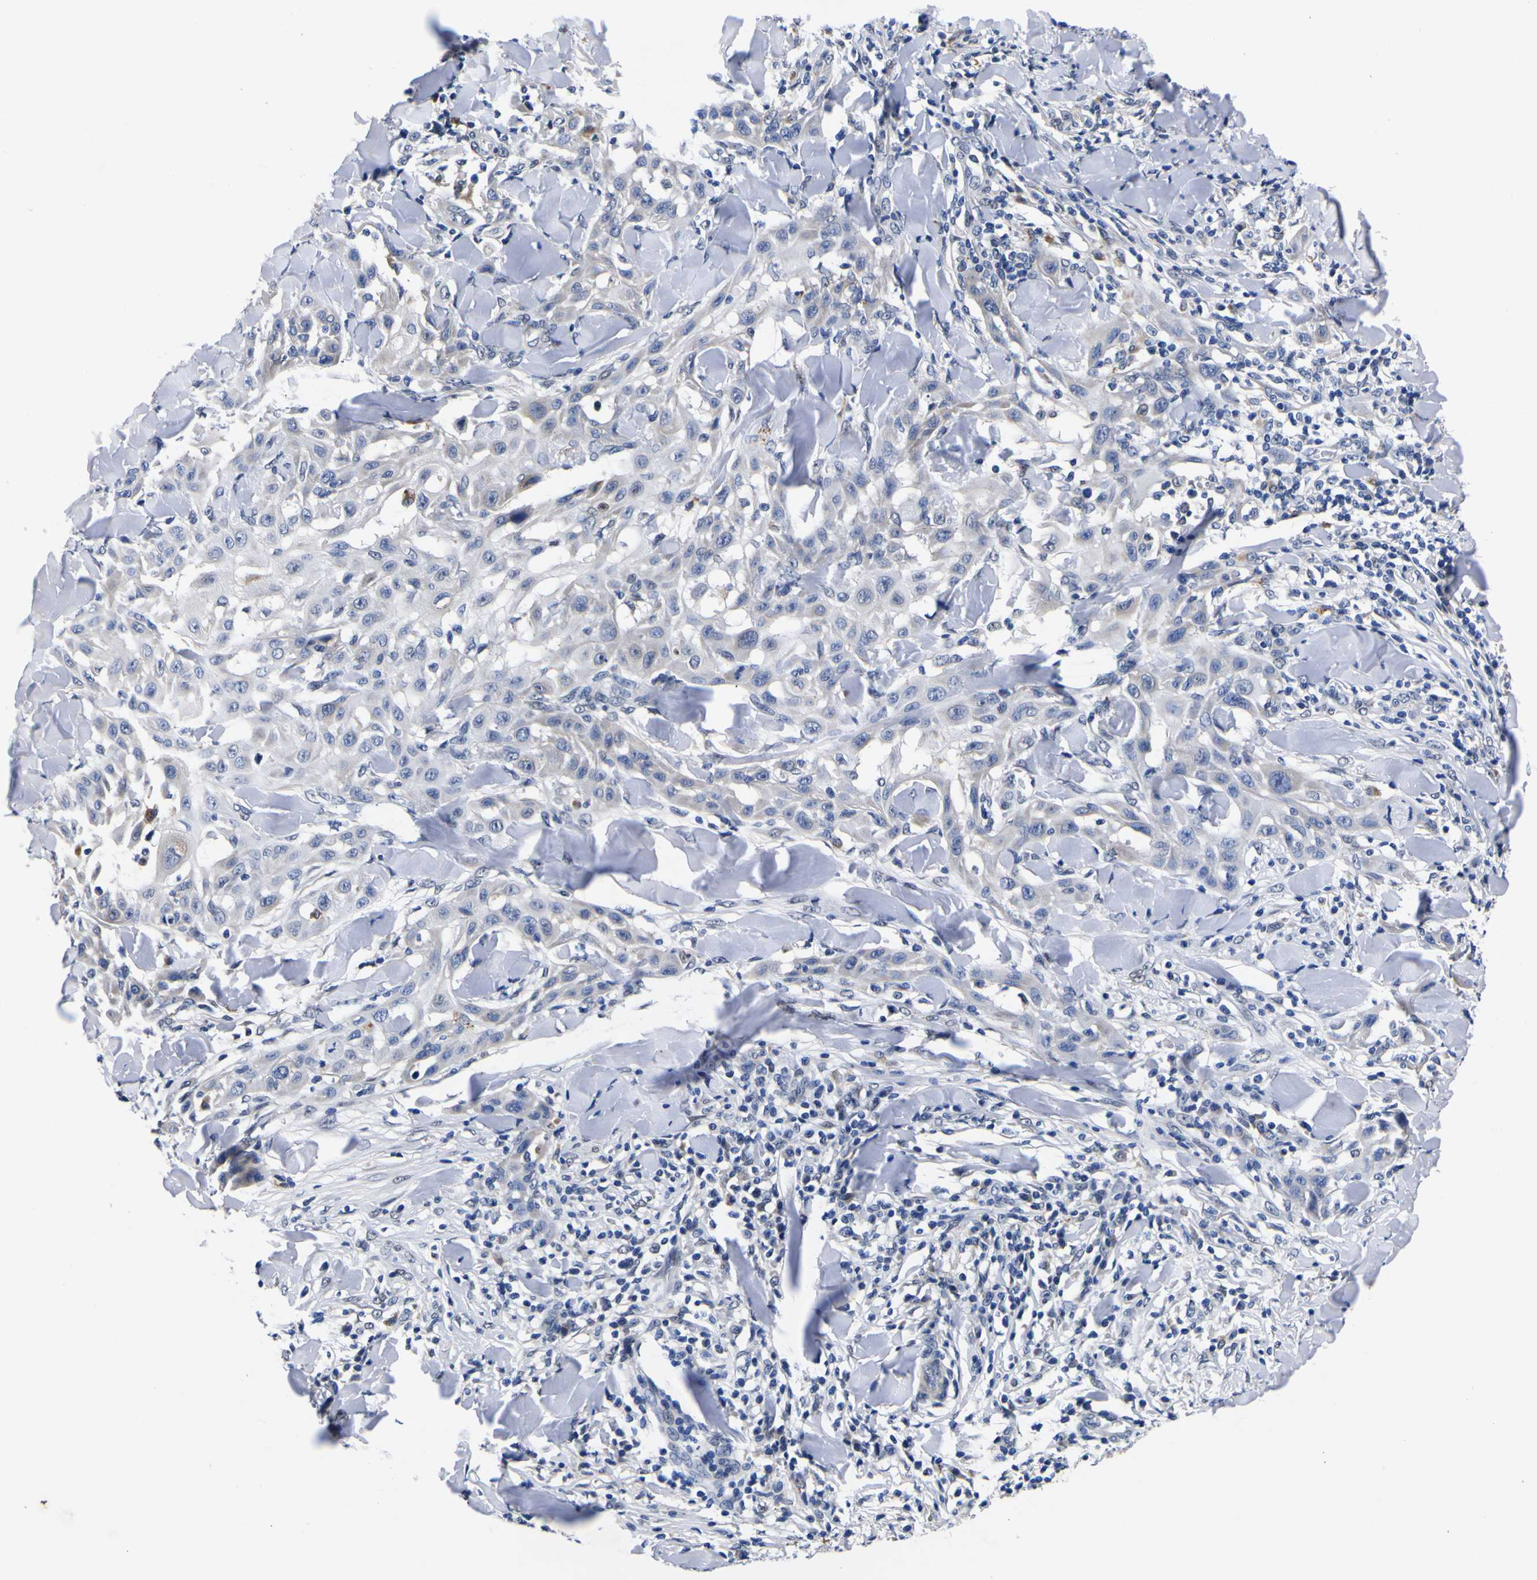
{"staining": {"intensity": "negative", "quantity": "none", "location": "none"}, "tissue": "skin cancer", "cell_type": "Tumor cells", "image_type": "cancer", "snomed": [{"axis": "morphology", "description": "Squamous cell carcinoma, NOS"}, {"axis": "topography", "description": "Skin"}], "caption": "Immunohistochemical staining of skin squamous cell carcinoma demonstrates no significant expression in tumor cells.", "gene": "IGFLR1", "patient": {"sex": "male", "age": 24}}